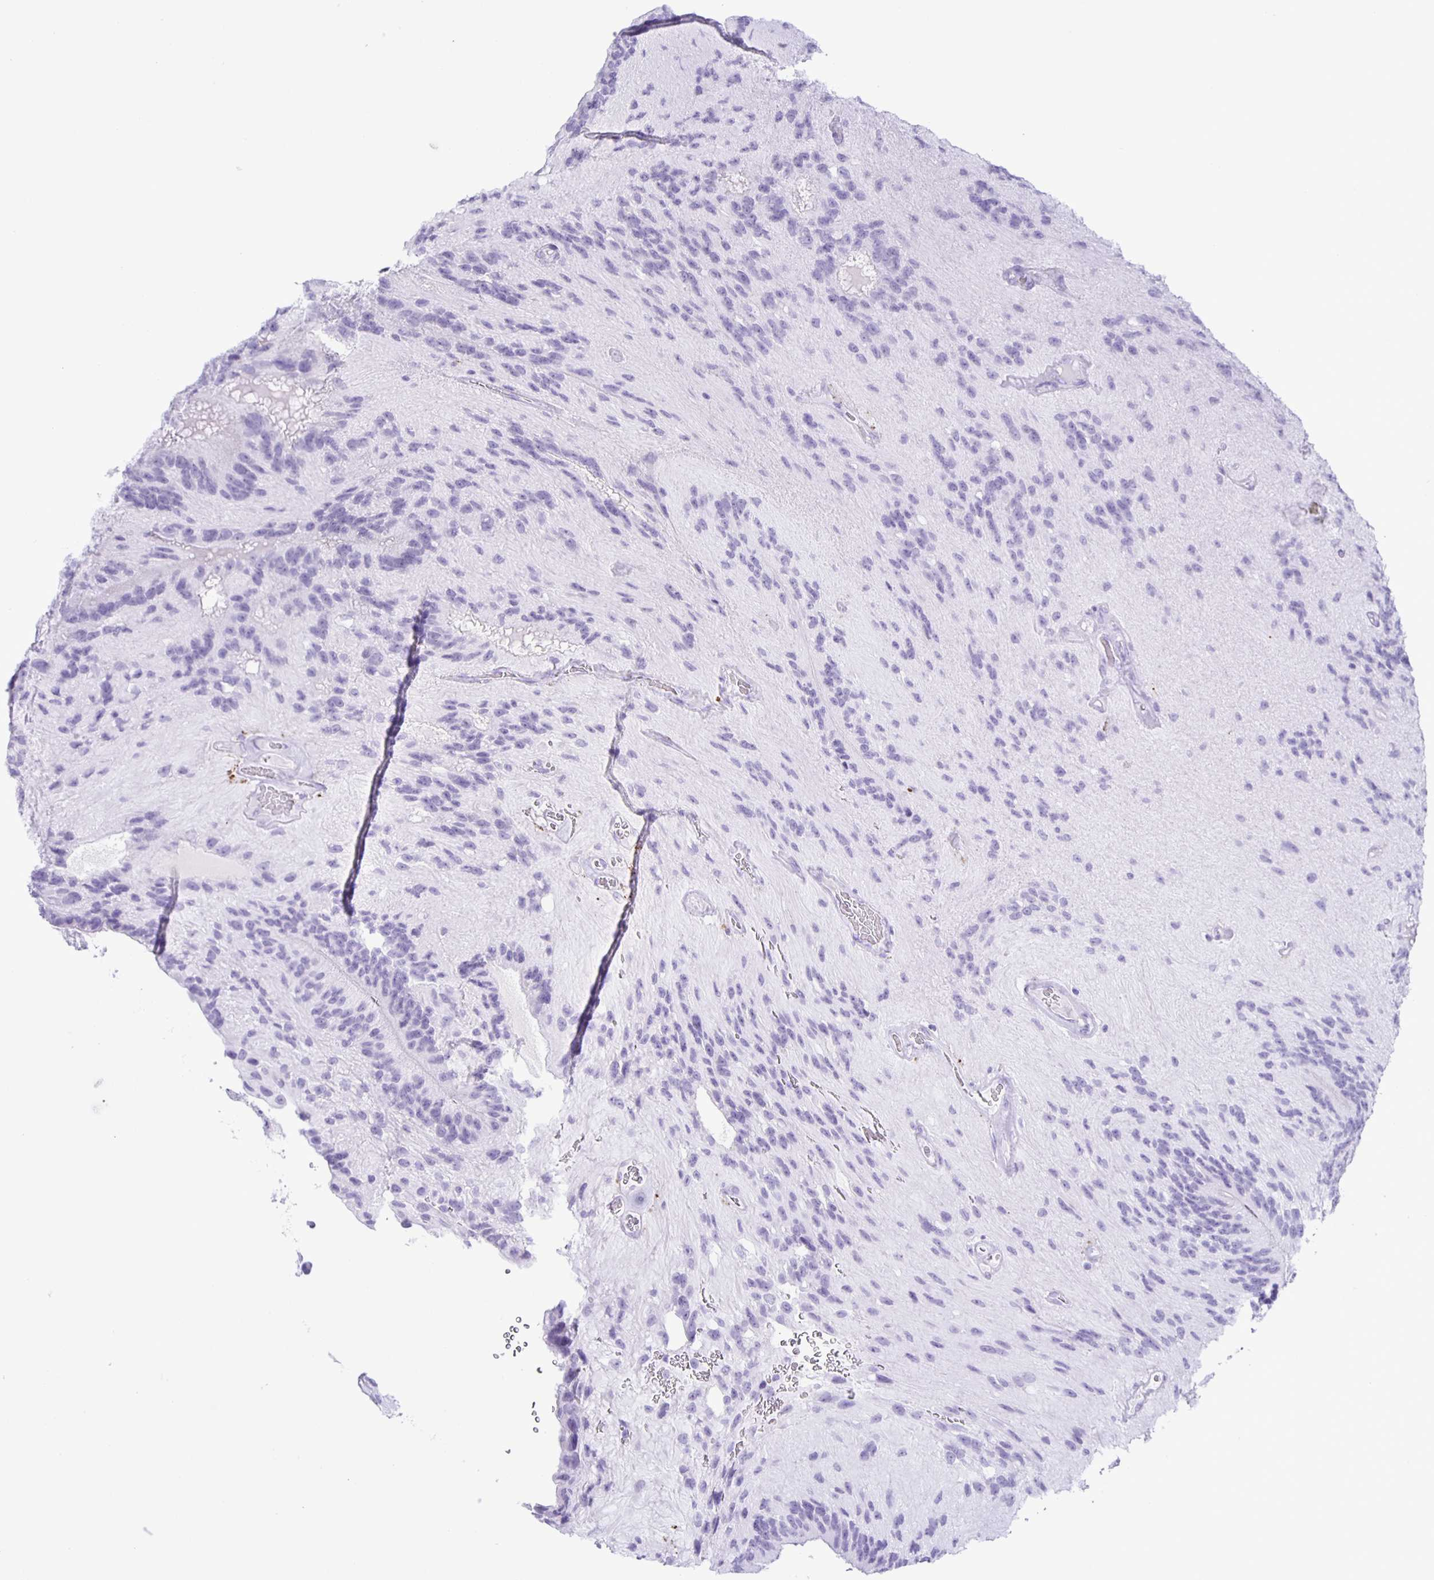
{"staining": {"intensity": "negative", "quantity": "none", "location": "none"}, "tissue": "glioma", "cell_type": "Tumor cells", "image_type": "cancer", "snomed": [{"axis": "morphology", "description": "Glioma, malignant, Low grade"}, {"axis": "topography", "description": "Brain"}], "caption": "There is no significant expression in tumor cells of malignant glioma (low-grade).", "gene": "EZHIP", "patient": {"sex": "male", "age": 31}}